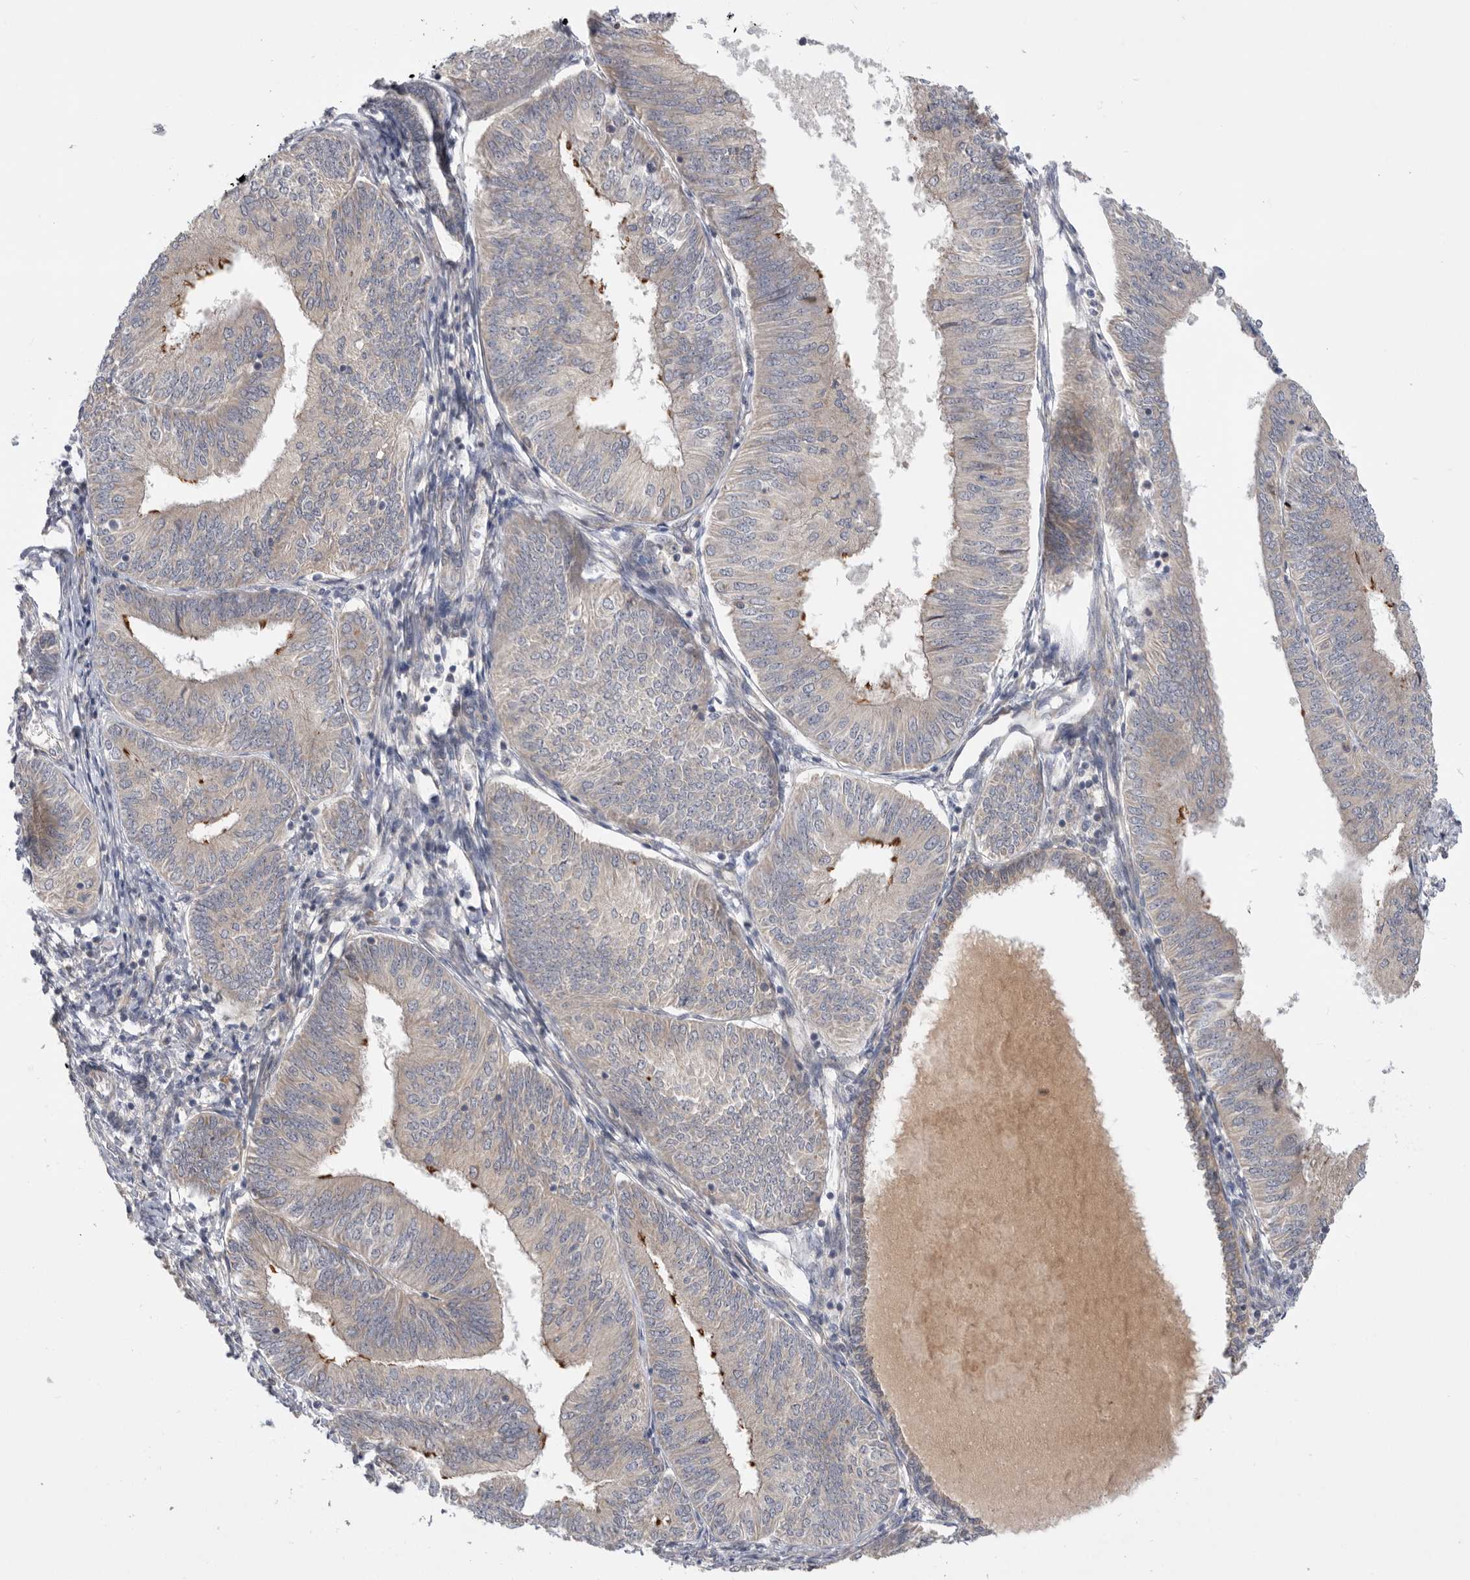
{"staining": {"intensity": "negative", "quantity": "none", "location": "none"}, "tissue": "endometrial cancer", "cell_type": "Tumor cells", "image_type": "cancer", "snomed": [{"axis": "morphology", "description": "Adenocarcinoma, NOS"}, {"axis": "topography", "description": "Endometrium"}], "caption": "Immunohistochemical staining of human endometrial cancer exhibits no significant staining in tumor cells. Brightfield microscopy of immunohistochemistry (IHC) stained with DAB (3,3'-diaminobenzidine) (brown) and hematoxylin (blue), captured at high magnification.", "gene": "MTFR1L", "patient": {"sex": "female", "age": 58}}